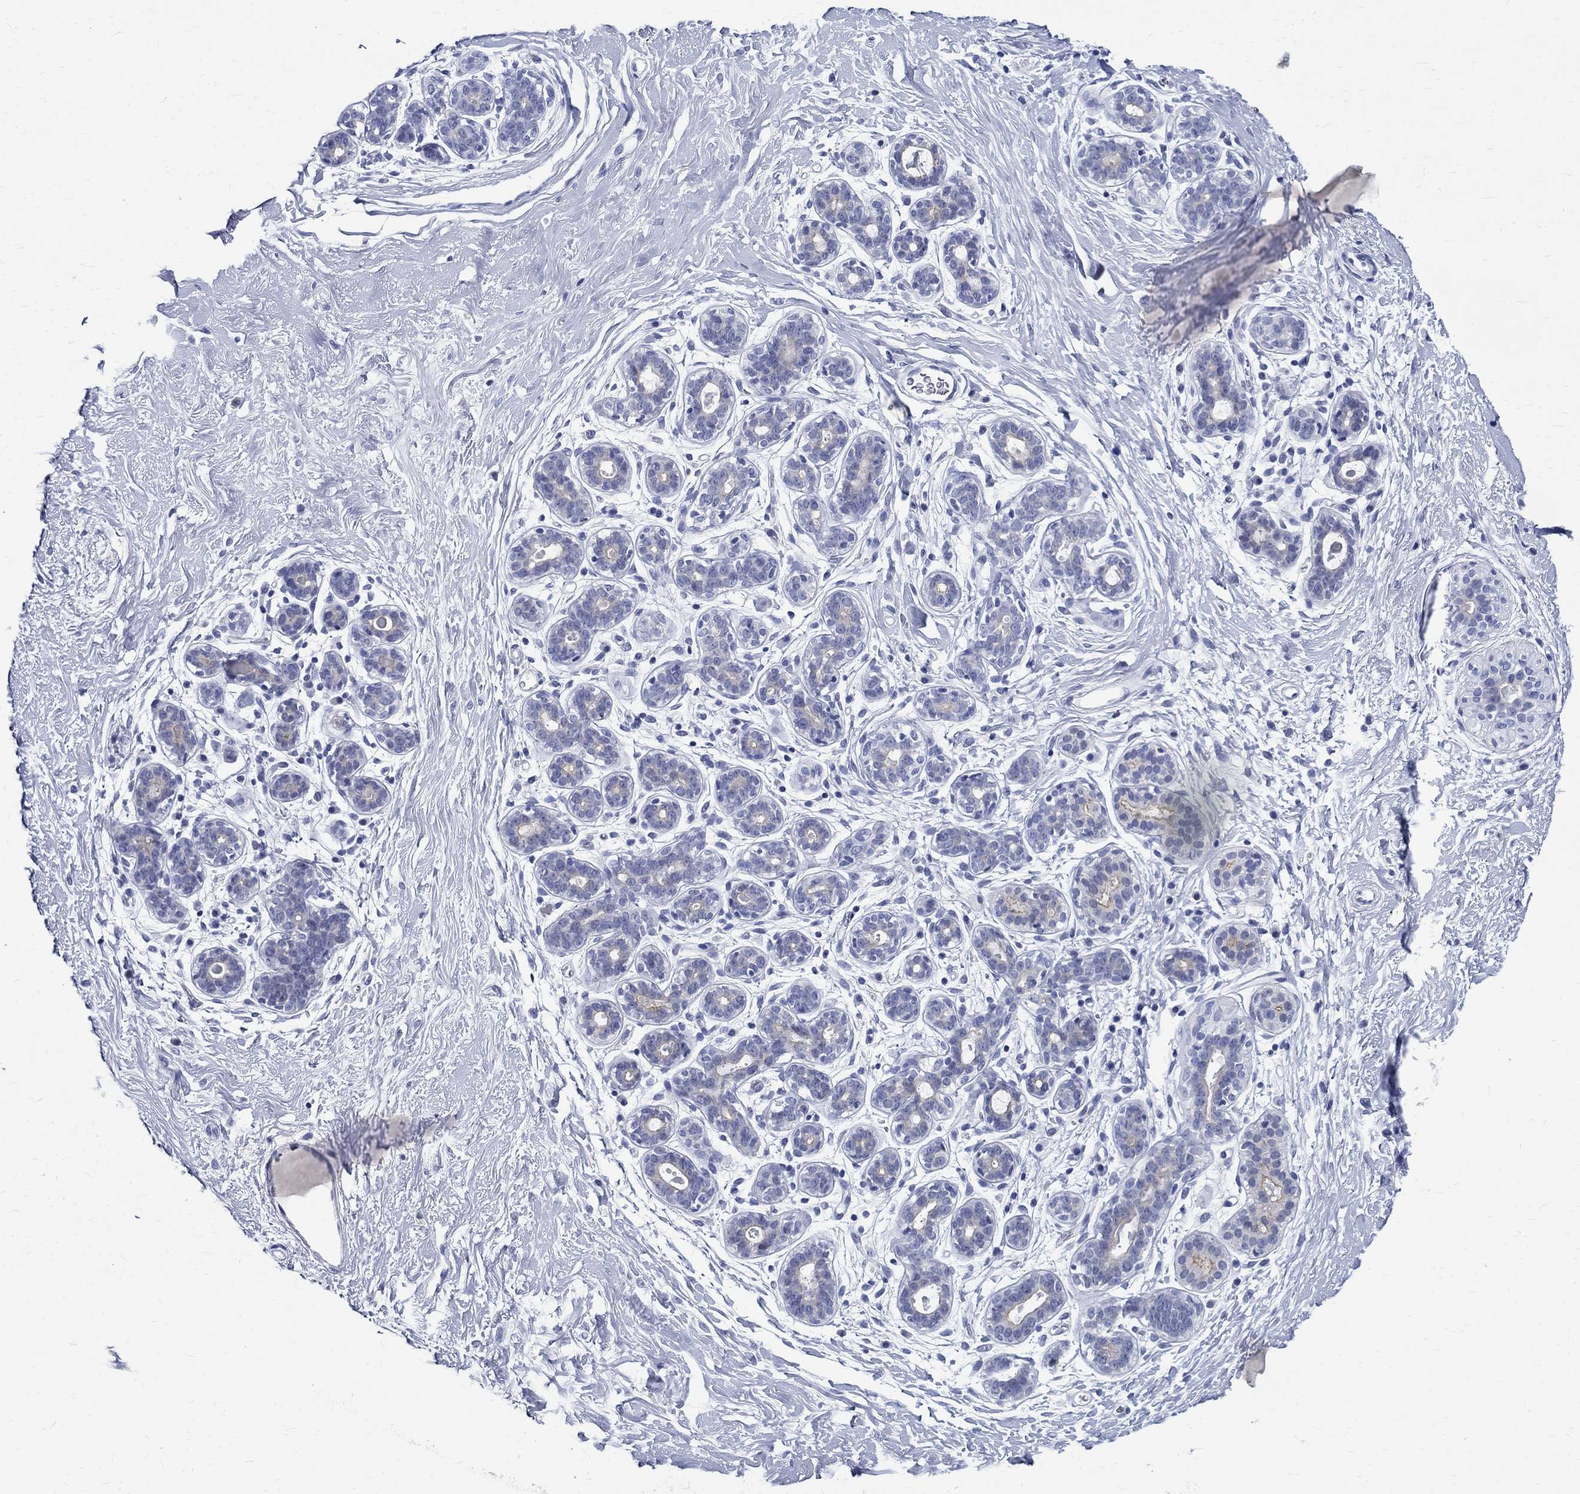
{"staining": {"intensity": "negative", "quantity": "none", "location": "none"}, "tissue": "breast", "cell_type": "Adipocytes", "image_type": "normal", "snomed": [{"axis": "morphology", "description": "Normal tissue, NOS"}, {"axis": "topography", "description": "Breast"}], "caption": "Immunohistochemical staining of unremarkable human breast displays no significant positivity in adipocytes.", "gene": "BSPRY", "patient": {"sex": "female", "age": 43}}